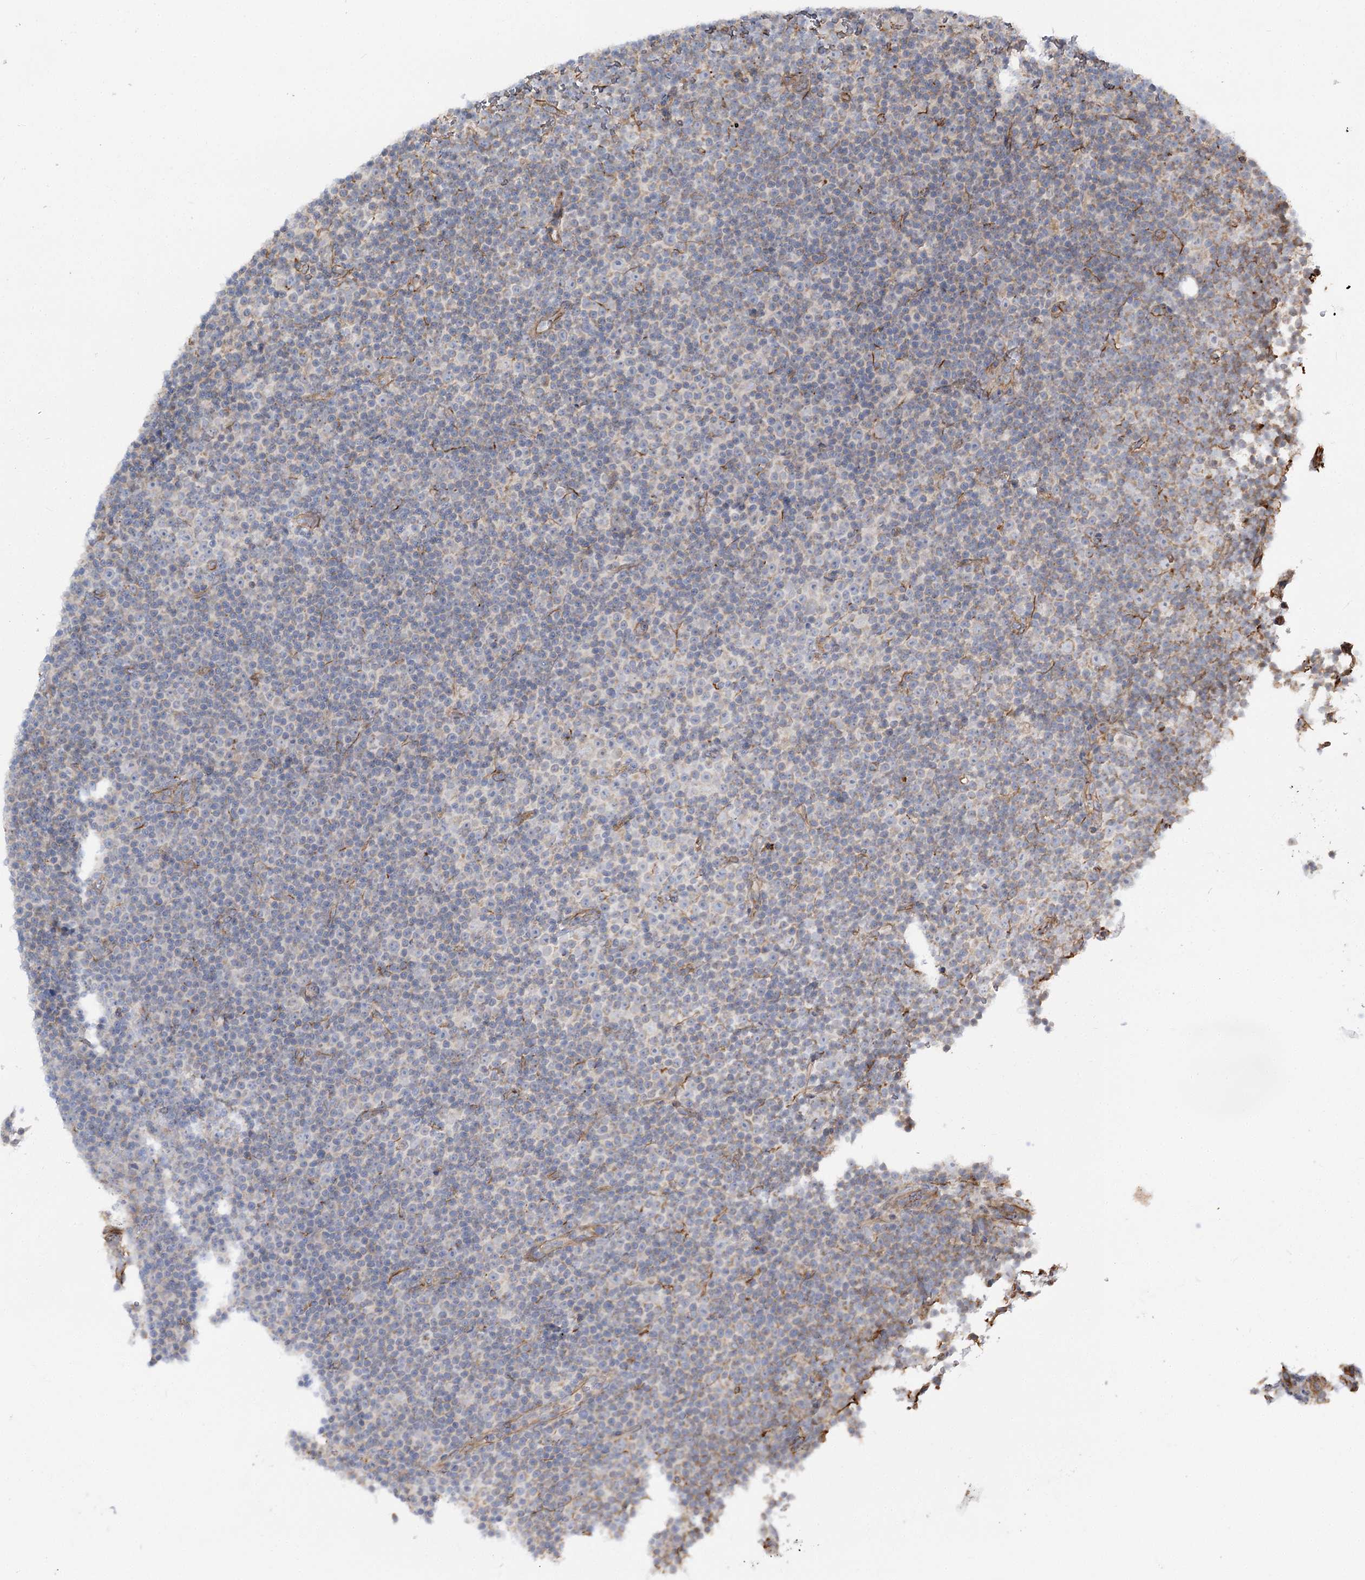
{"staining": {"intensity": "negative", "quantity": "none", "location": "none"}, "tissue": "lymphoma", "cell_type": "Tumor cells", "image_type": "cancer", "snomed": [{"axis": "morphology", "description": "Malignant lymphoma, non-Hodgkin's type, Low grade"}, {"axis": "topography", "description": "Lymph node"}], "caption": "Immunohistochemical staining of malignant lymphoma, non-Hodgkin's type (low-grade) shows no significant expression in tumor cells. (DAB (3,3'-diaminobenzidine) immunohistochemistry visualized using brightfield microscopy, high magnification).", "gene": "KIAA0825", "patient": {"sex": "female", "age": 67}}